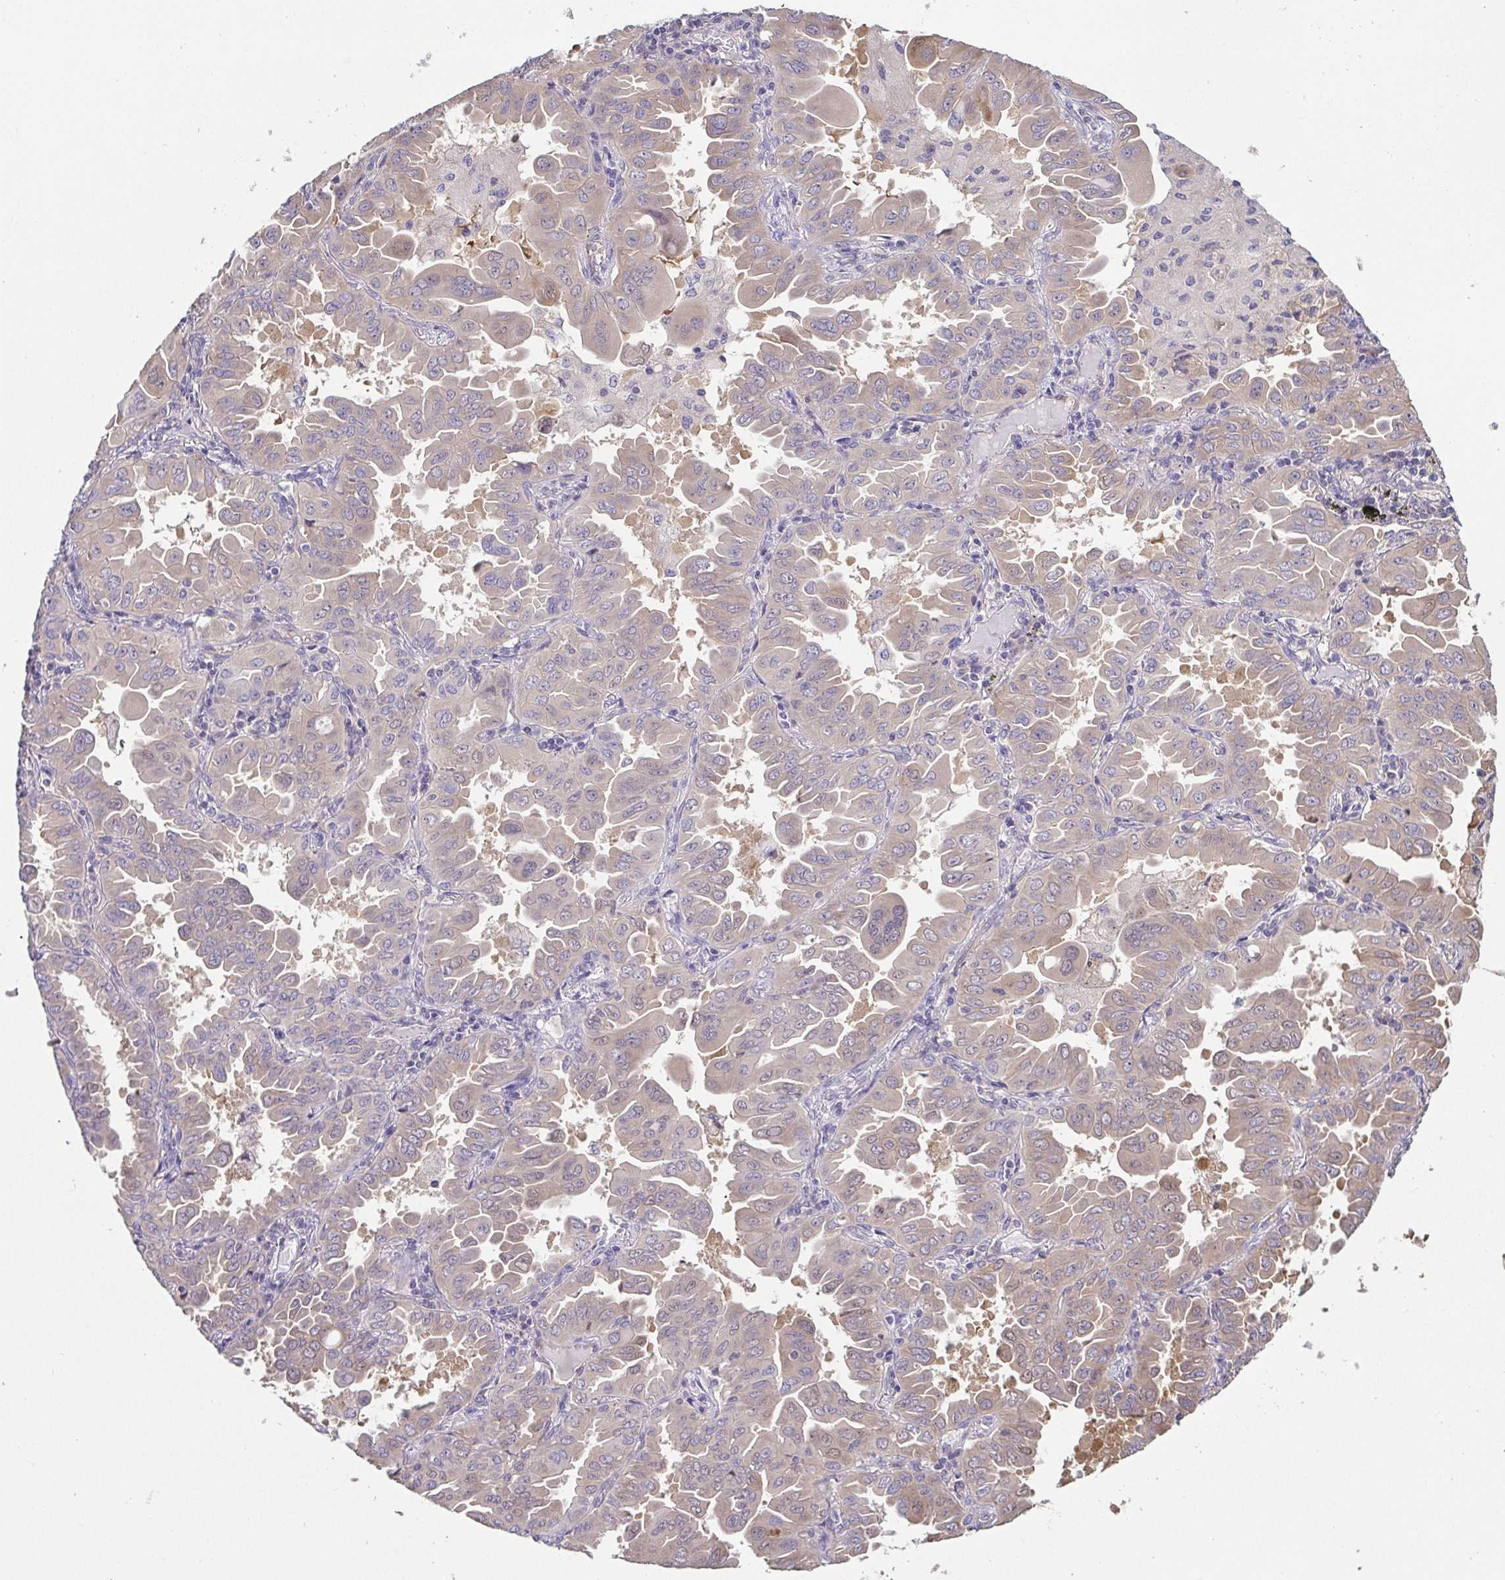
{"staining": {"intensity": "weak", "quantity": "<25%", "location": "cytoplasmic/membranous"}, "tissue": "lung cancer", "cell_type": "Tumor cells", "image_type": "cancer", "snomed": [{"axis": "morphology", "description": "Adenocarcinoma, NOS"}, {"axis": "topography", "description": "Lung"}], "caption": "IHC image of neoplastic tissue: lung cancer (adenocarcinoma) stained with DAB shows no significant protein staining in tumor cells. (DAB (3,3'-diaminobenzidine) immunohistochemistry (IHC), high magnification).", "gene": "EIF3D", "patient": {"sex": "male", "age": 64}}